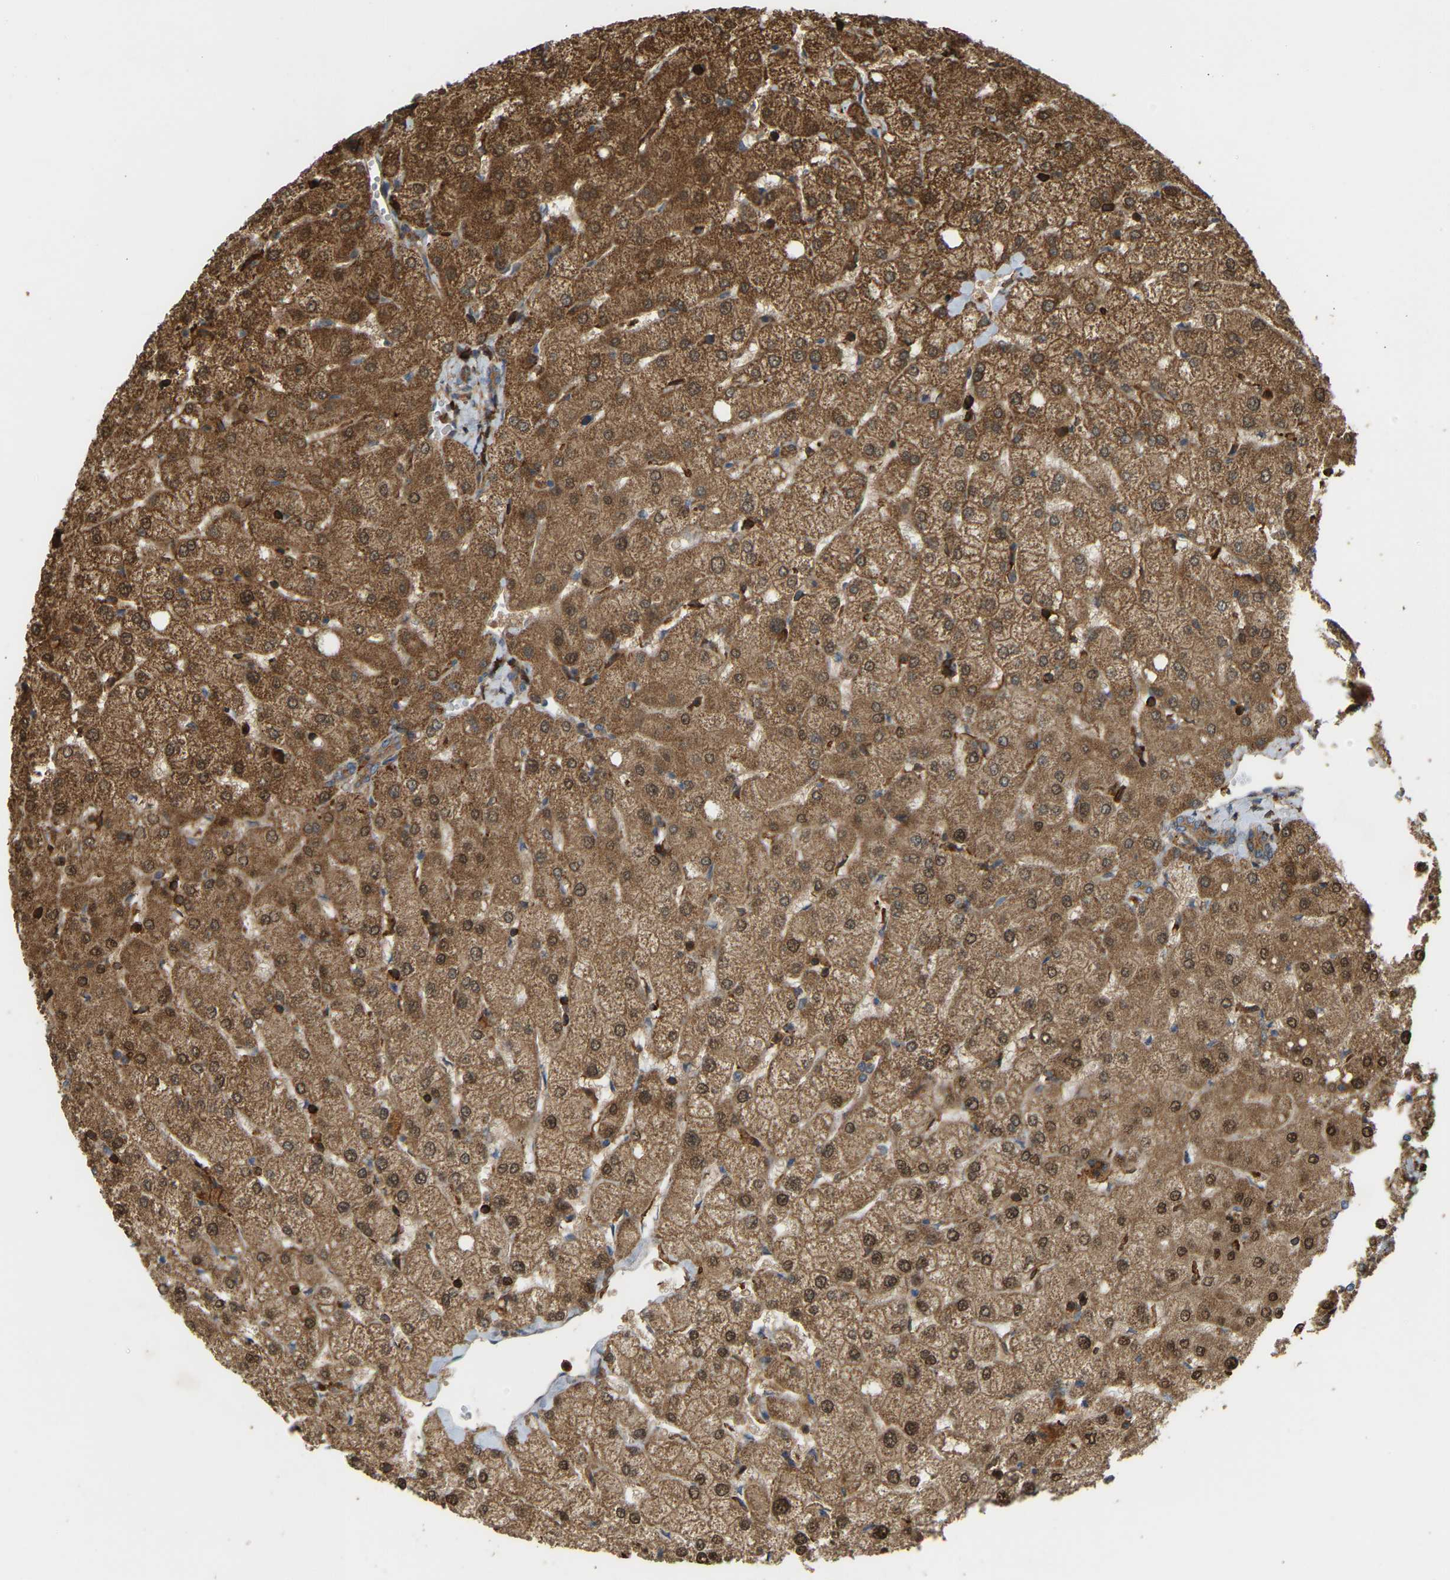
{"staining": {"intensity": "moderate", "quantity": ">75%", "location": "cytoplasmic/membranous"}, "tissue": "liver", "cell_type": "Cholangiocytes", "image_type": "normal", "snomed": [{"axis": "morphology", "description": "Normal tissue, NOS"}, {"axis": "topography", "description": "Liver"}], "caption": "IHC image of unremarkable liver: human liver stained using immunohistochemistry (IHC) demonstrates medium levels of moderate protein expression localized specifically in the cytoplasmic/membranous of cholangiocytes, appearing as a cytoplasmic/membranous brown color.", "gene": "ENSG00000282218", "patient": {"sex": "female", "age": 54}}